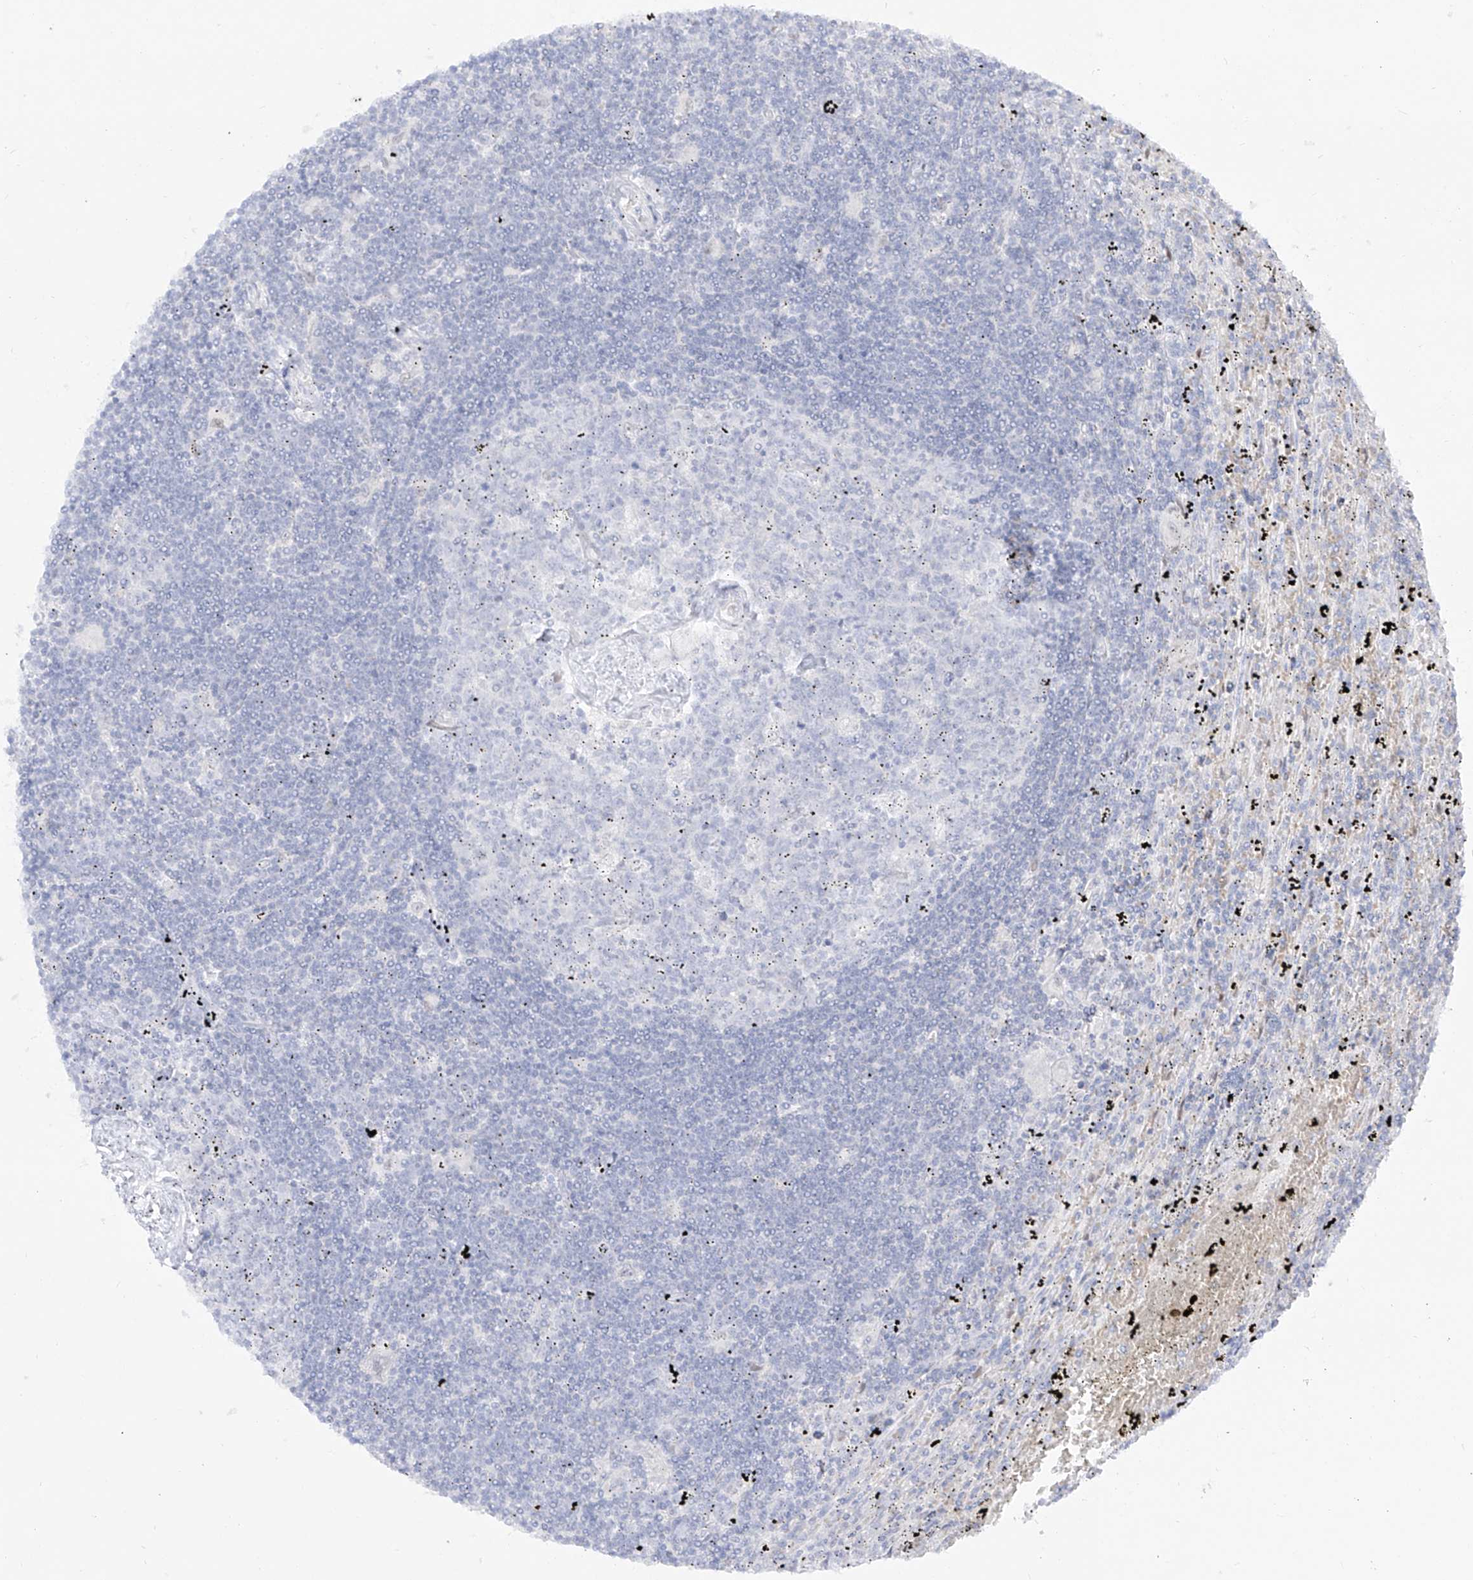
{"staining": {"intensity": "negative", "quantity": "none", "location": "none"}, "tissue": "lymphoma", "cell_type": "Tumor cells", "image_type": "cancer", "snomed": [{"axis": "morphology", "description": "Malignant lymphoma, non-Hodgkin's type, Low grade"}, {"axis": "topography", "description": "Spleen"}], "caption": "IHC histopathology image of human lymphoma stained for a protein (brown), which shows no staining in tumor cells.", "gene": "DMKN", "patient": {"sex": "male", "age": 76}}